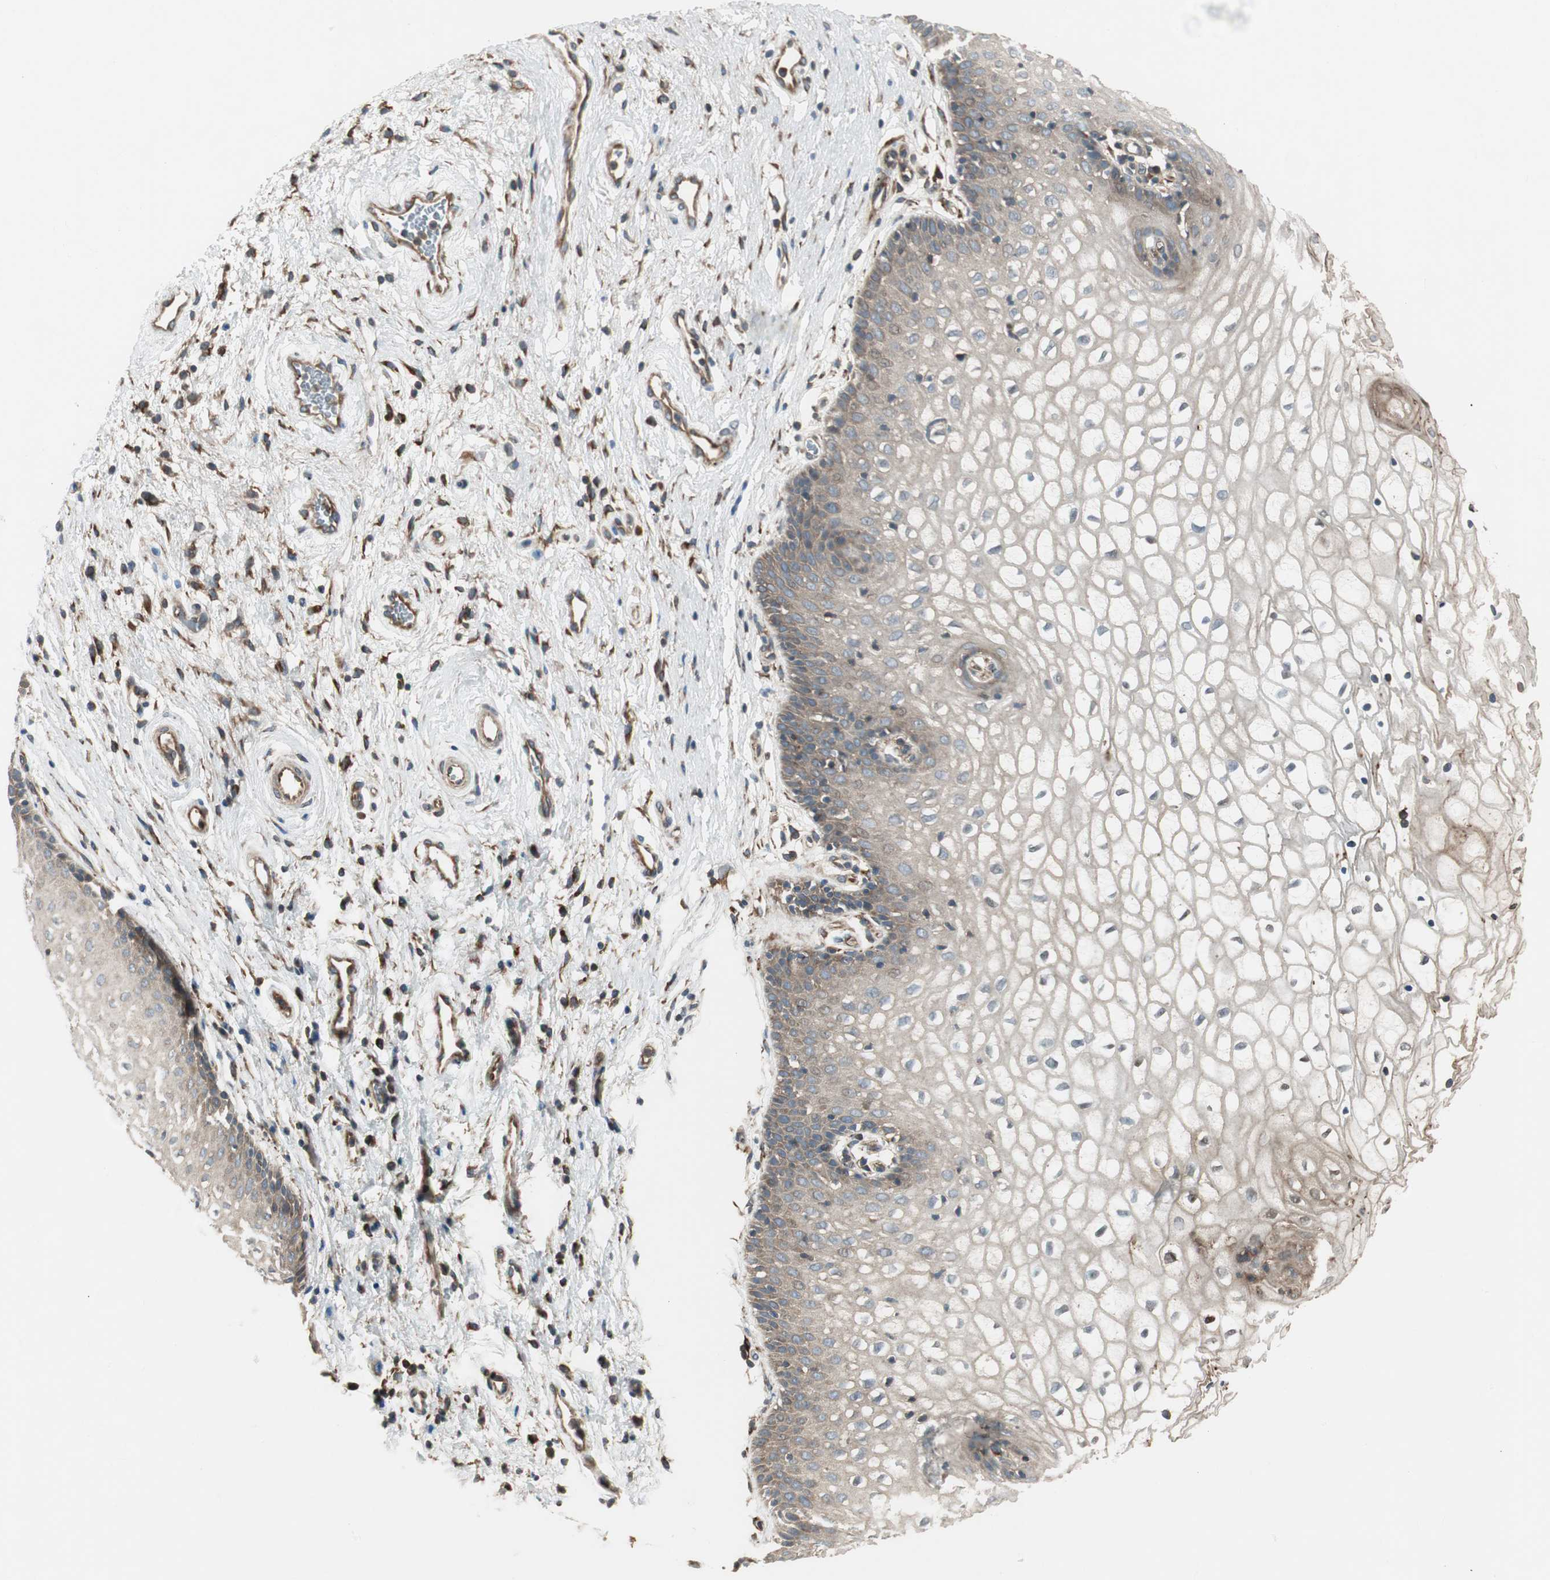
{"staining": {"intensity": "weak", "quantity": "25%-75%", "location": "cytoplasmic/membranous"}, "tissue": "vagina", "cell_type": "Squamous epithelial cells", "image_type": "normal", "snomed": [{"axis": "morphology", "description": "Normal tissue, NOS"}, {"axis": "topography", "description": "Vagina"}], "caption": "Immunohistochemical staining of unremarkable vagina displays 25%-75% levels of weak cytoplasmic/membranous protein expression in approximately 25%-75% of squamous epithelial cells.", "gene": "PRKG1", "patient": {"sex": "female", "age": 34}}